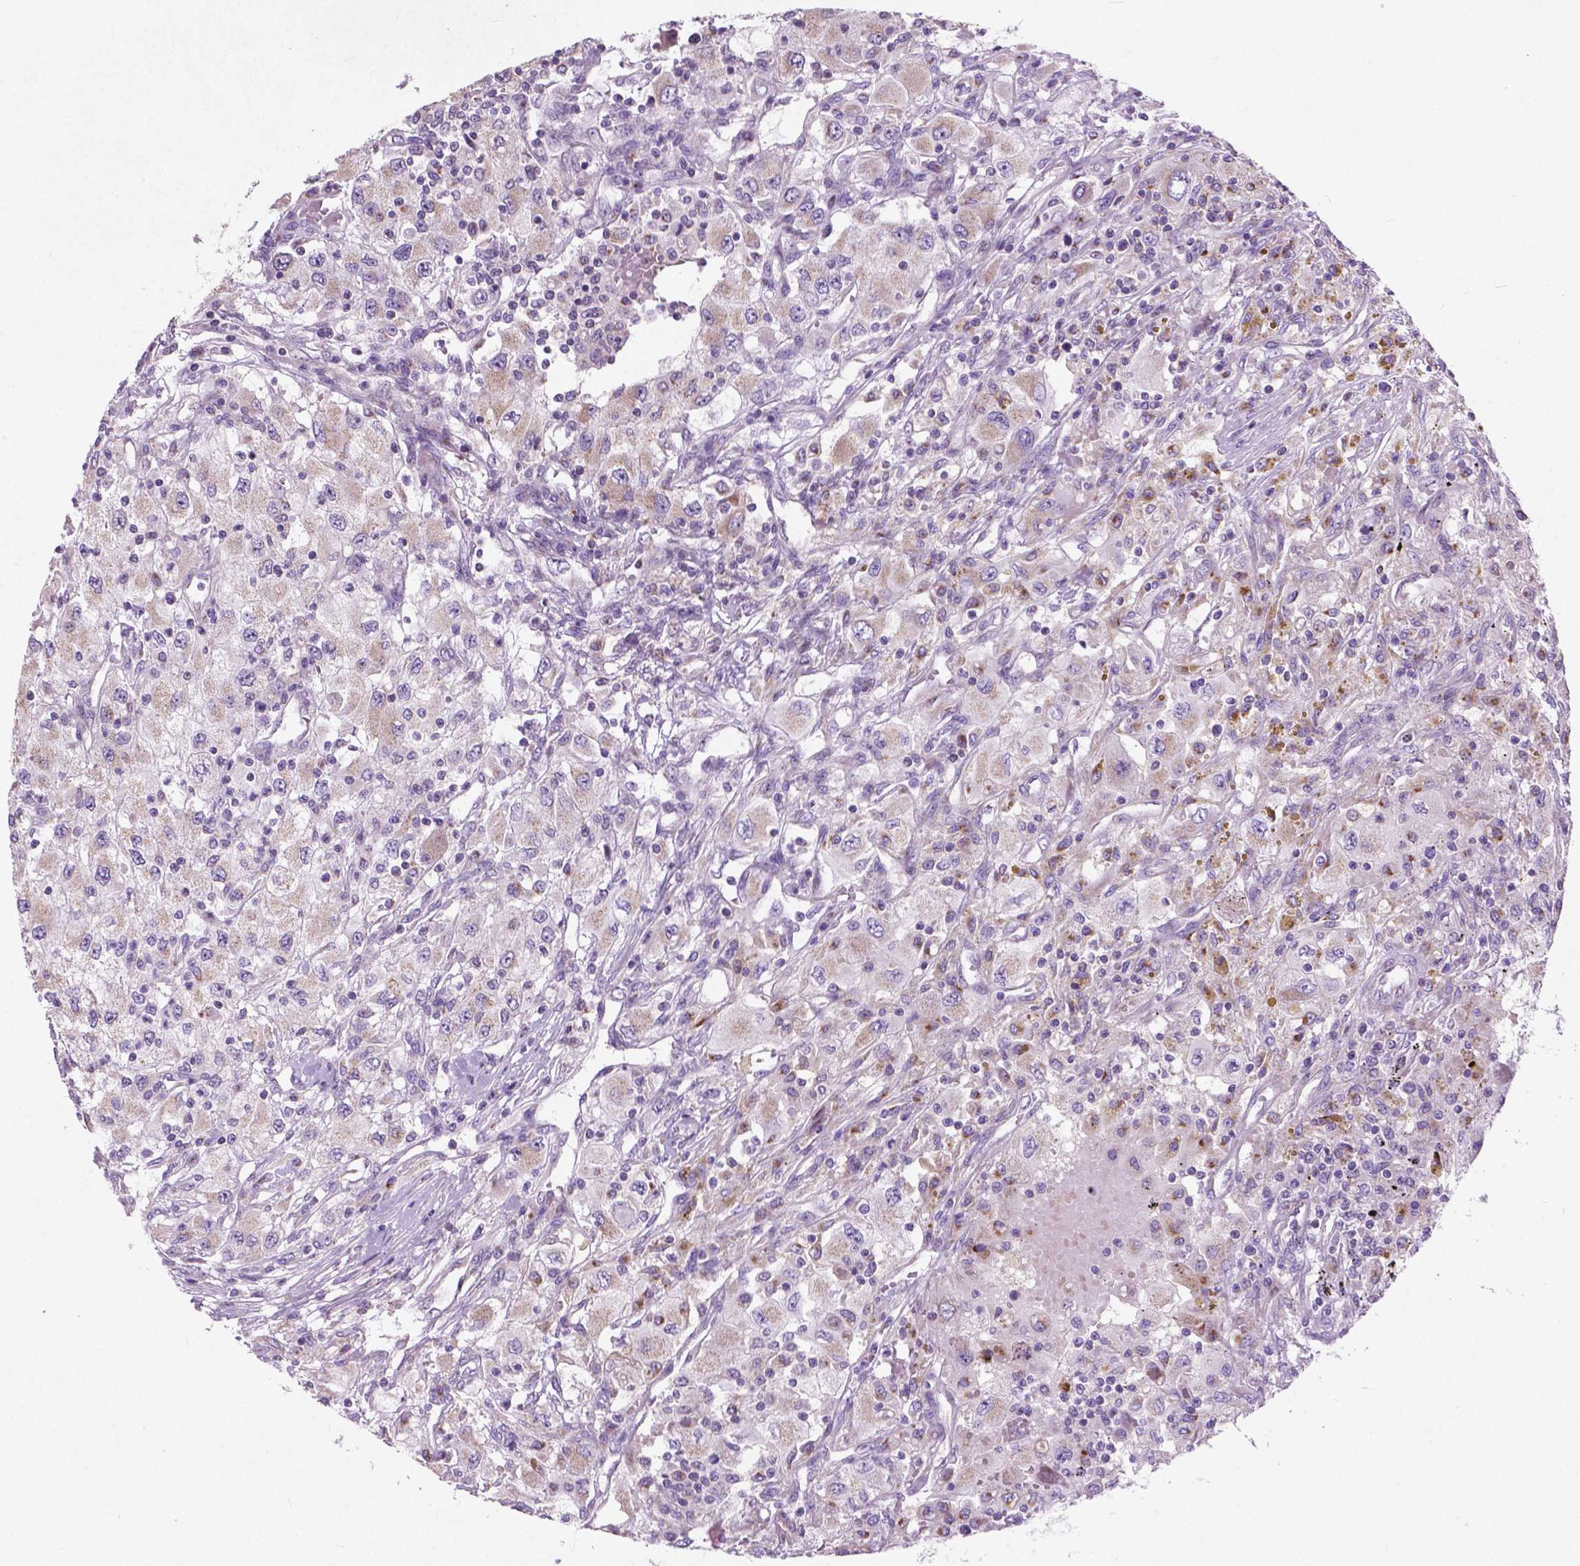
{"staining": {"intensity": "weak", "quantity": ">75%", "location": "cytoplasmic/membranous"}, "tissue": "renal cancer", "cell_type": "Tumor cells", "image_type": "cancer", "snomed": [{"axis": "morphology", "description": "Adenocarcinoma, NOS"}, {"axis": "topography", "description": "Kidney"}], "caption": "The immunohistochemical stain highlights weak cytoplasmic/membranous staining in tumor cells of renal adenocarcinoma tissue. The protein of interest is stained brown, and the nuclei are stained in blue (DAB IHC with brightfield microscopy, high magnification).", "gene": "ATG4D", "patient": {"sex": "female", "age": 67}}